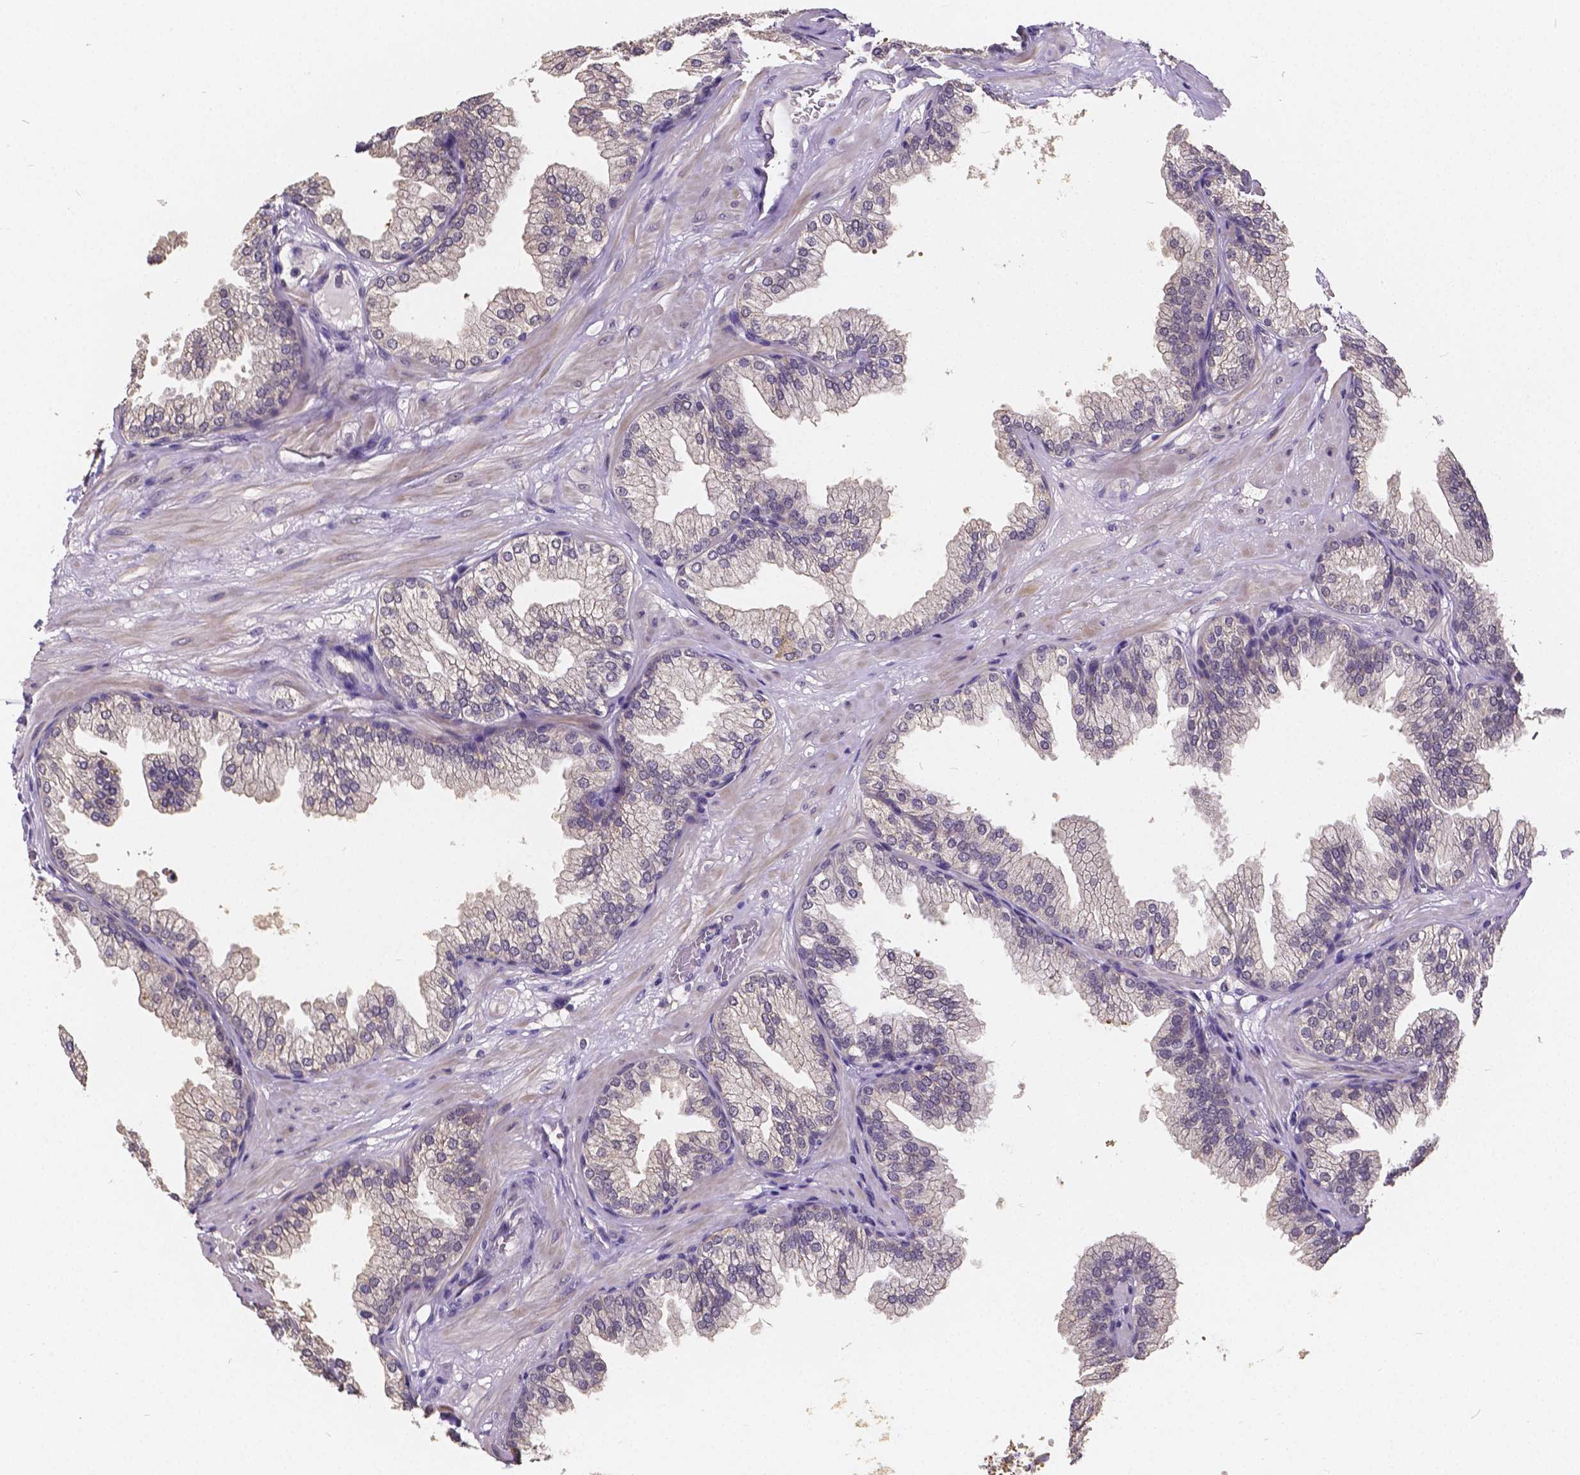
{"staining": {"intensity": "negative", "quantity": "none", "location": "none"}, "tissue": "prostate", "cell_type": "Glandular cells", "image_type": "normal", "snomed": [{"axis": "morphology", "description": "Normal tissue, NOS"}, {"axis": "topography", "description": "Prostate"}], "caption": "The immunohistochemistry micrograph has no significant expression in glandular cells of prostate. The staining is performed using DAB (3,3'-diaminobenzidine) brown chromogen with nuclei counter-stained in using hematoxylin.", "gene": "CTNNA2", "patient": {"sex": "male", "age": 37}}